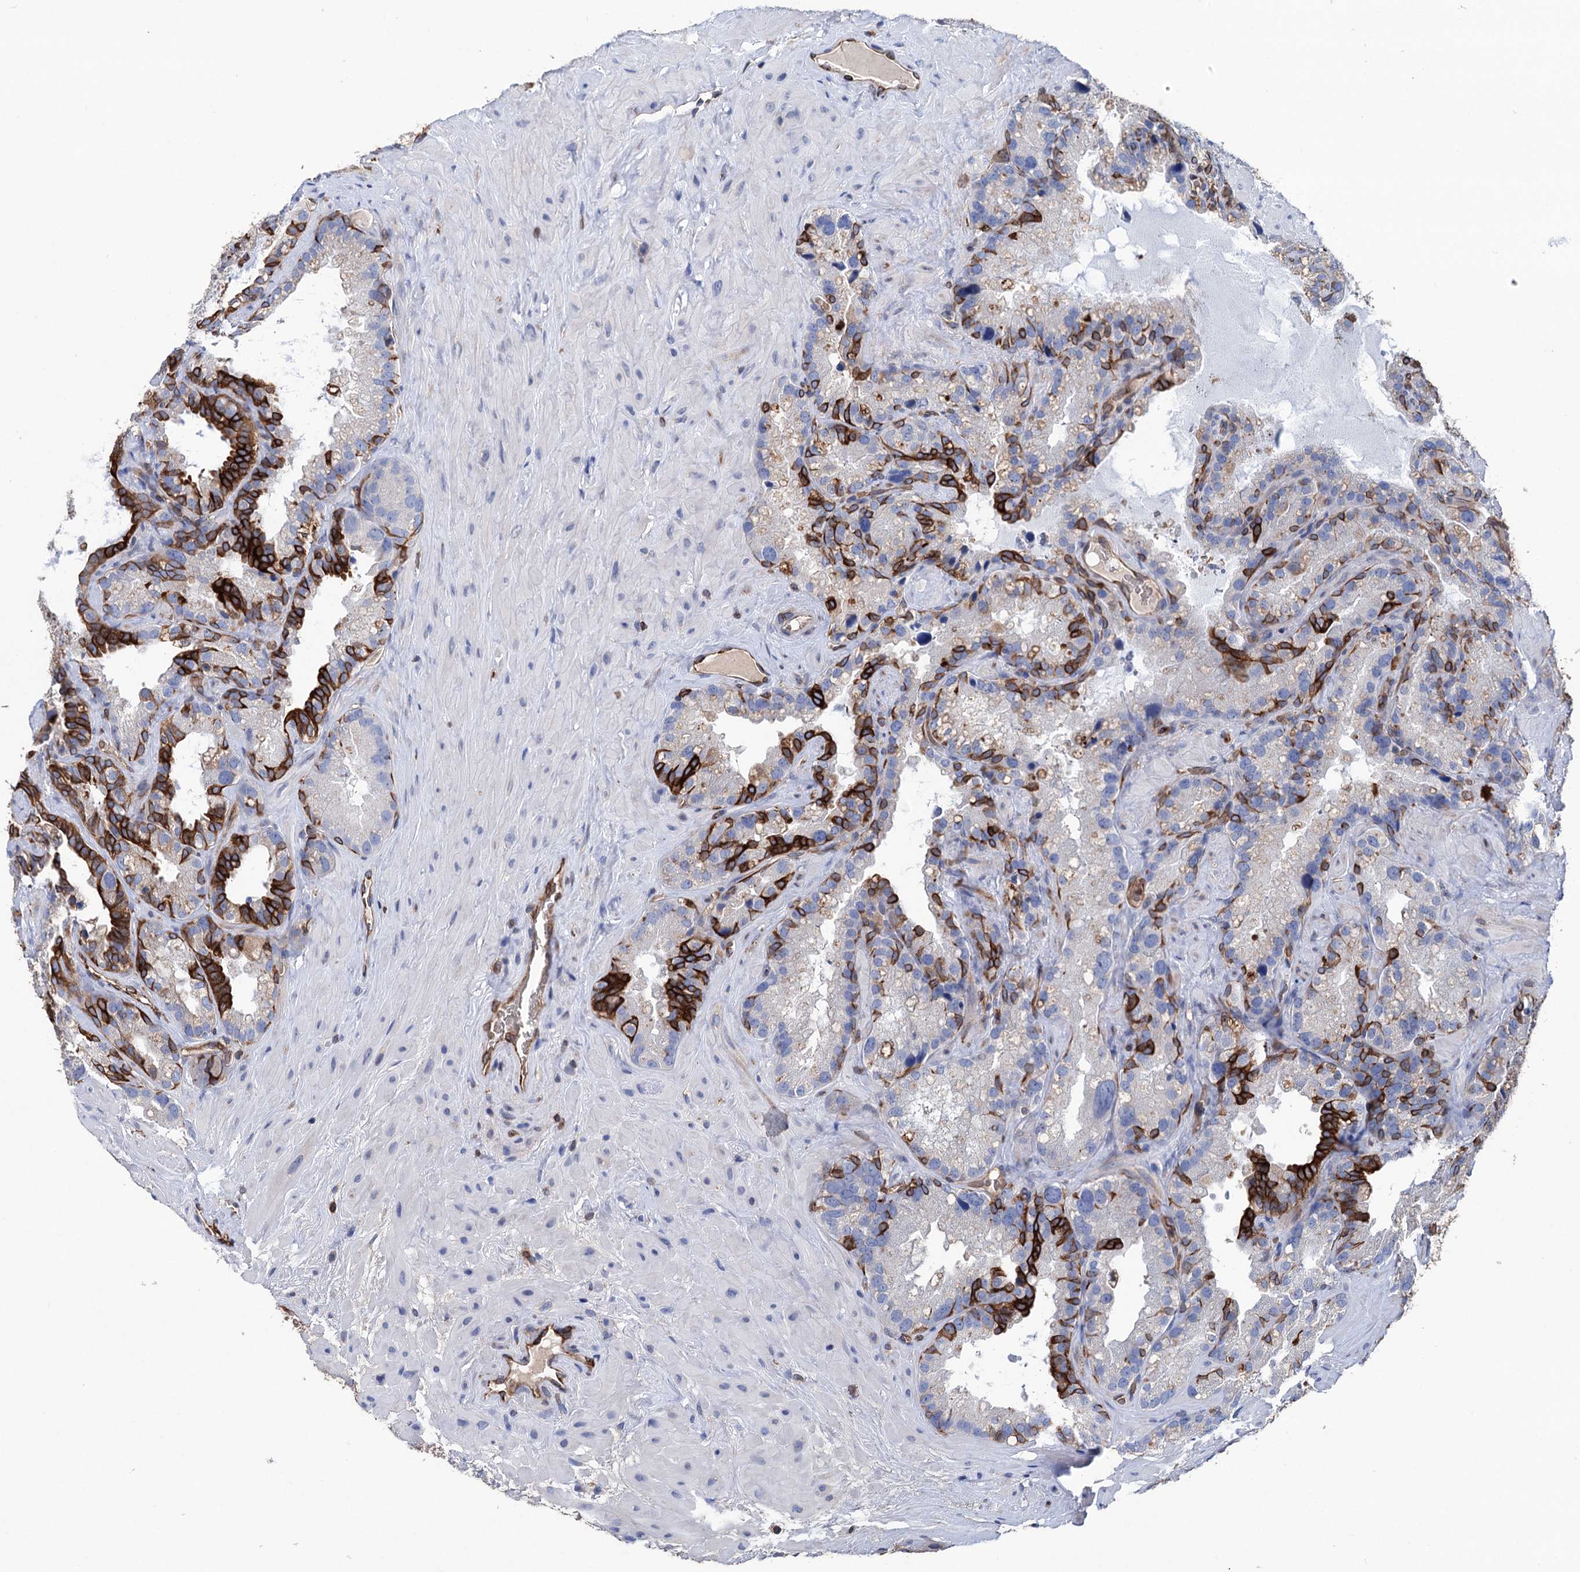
{"staining": {"intensity": "strong", "quantity": "<25%", "location": "cytoplasmic/membranous"}, "tissue": "seminal vesicle", "cell_type": "Glandular cells", "image_type": "normal", "snomed": [{"axis": "morphology", "description": "Normal tissue, NOS"}, {"axis": "topography", "description": "Prostate"}, {"axis": "topography", "description": "Seminal veicle"}], "caption": "IHC micrograph of unremarkable human seminal vesicle stained for a protein (brown), which reveals medium levels of strong cytoplasmic/membranous positivity in about <25% of glandular cells.", "gene": "STING1", "patient": {"sex": "male", "age": 68}}